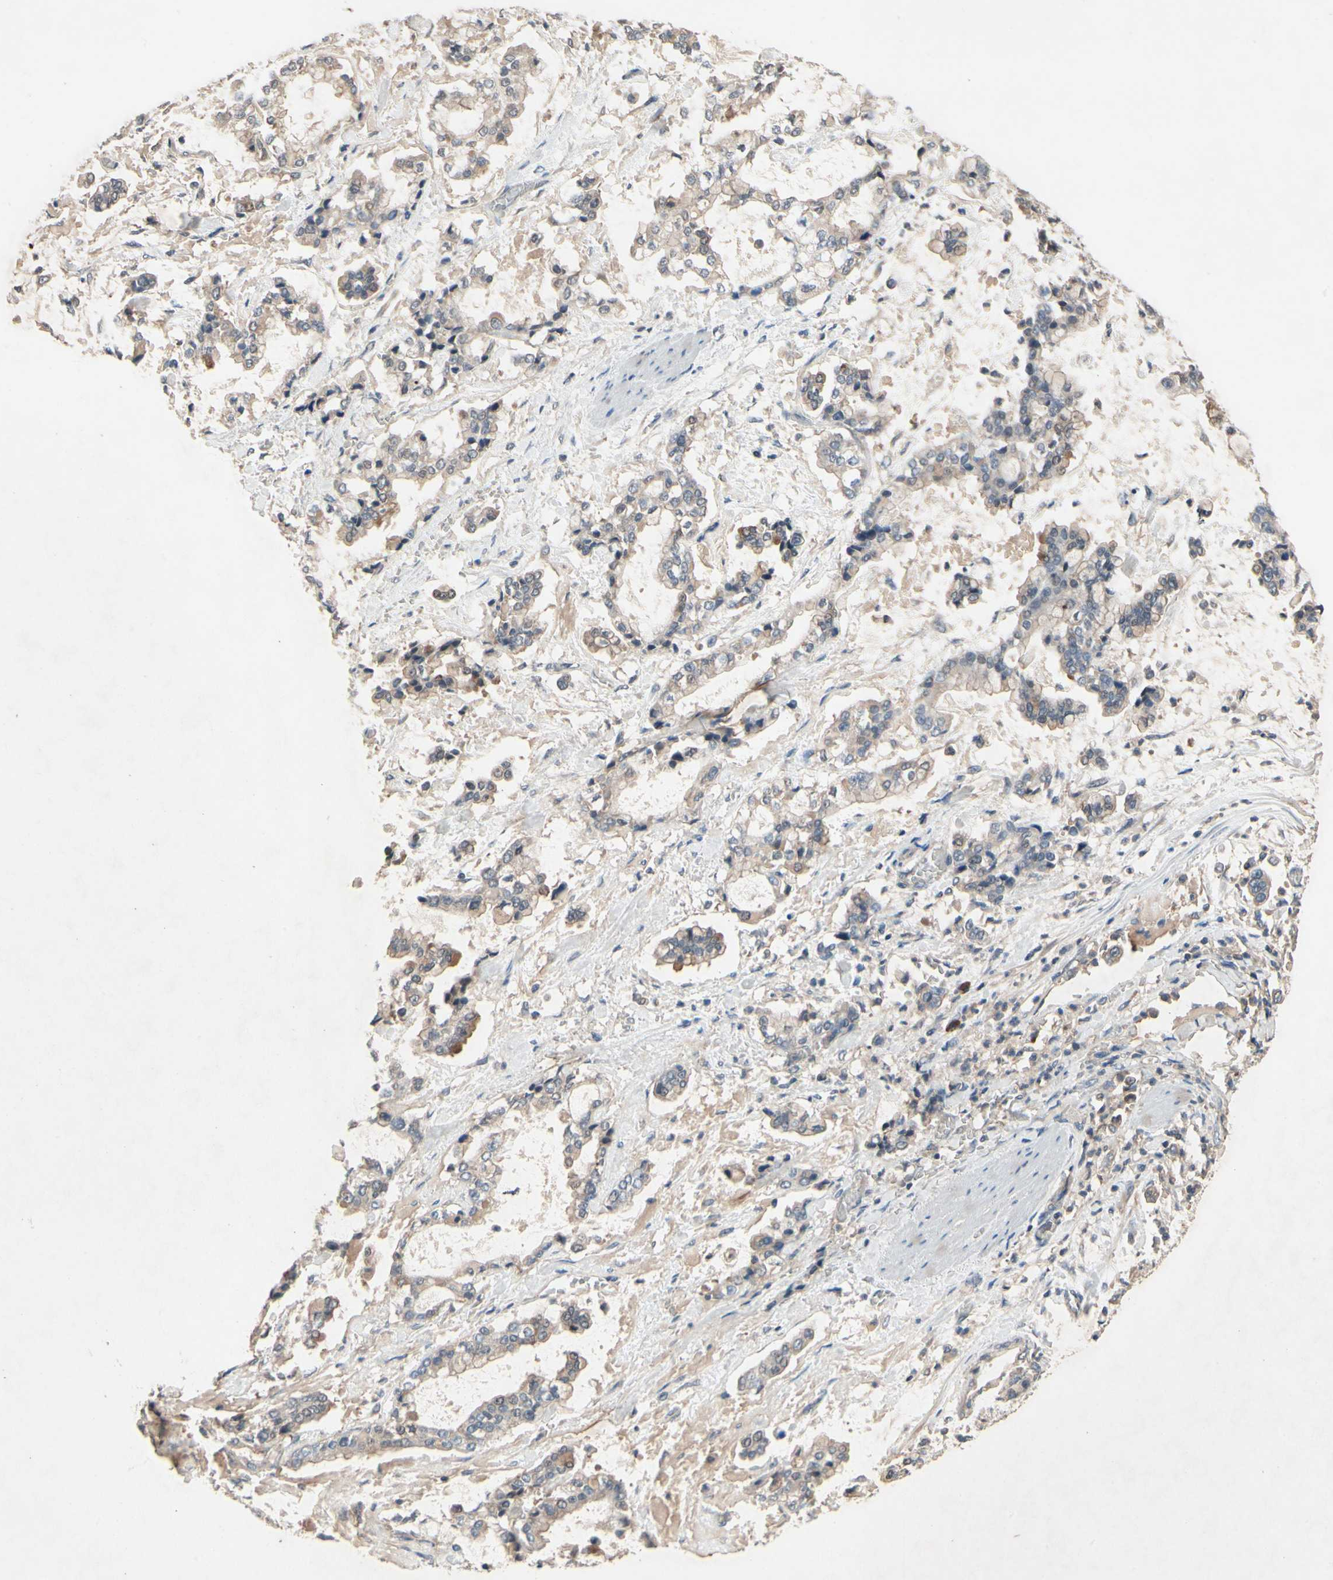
{"staining": {"intensity": "weak", "quantity": ">75%", "location": "cytoplasmic/membranous"}, "tissue": "stomach cancer", "cell_type": "Tumor cells", "image_type": "cancer", "snomed": [{"axis": "morphology", "description": "Normal tissue, NOS"}, {"axis": "morphology", "description": "Adenocarcinoma, NOS"}, {"axis": "topography", "description": "Stomach, upper"}, {"axis": "topography", "description": "Stomach"}], "caption": "Immunohistochemical staining of stomach cancer exhibits low levels of weak cytoplasmic/membranous protein positivity in about >75% of tumor cells.", "gene": "IL1RL1", "patient": {"sex": "male", "age": 76}}